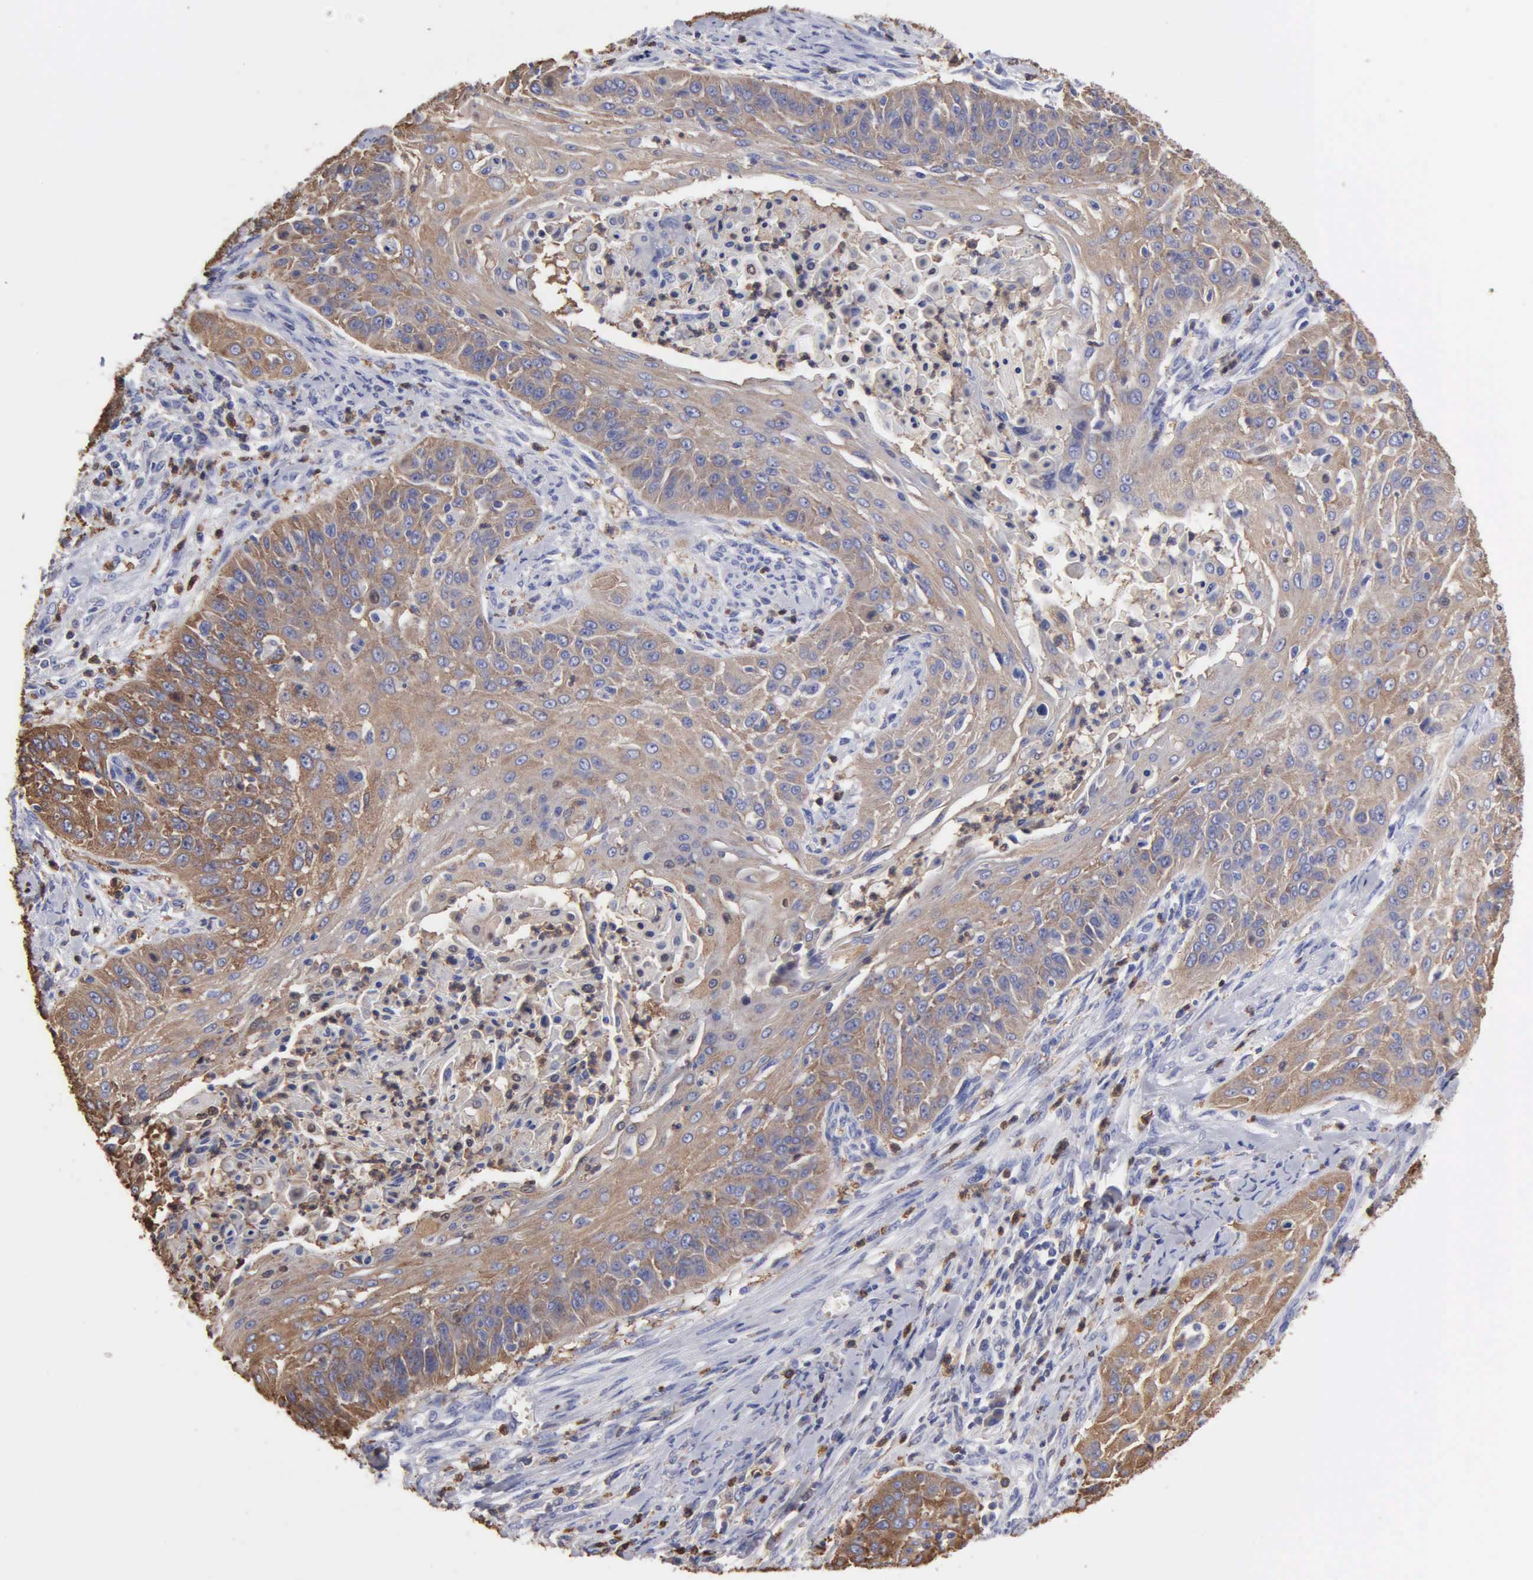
{"staining": {"intensity": "moderate", "quantity": ">75%", "location": "cytoplasmic/membranous"}, "tissue": "cervical cancer", "cell_type": "Tumor cells", "image_type": "cancer", "snomed": [{"axis": "morphology", "description": "Squamous cell carcinoma, NOS"}, {"axis": "topography", "description": "Cervix"}], "caption": "This histopathology image reveals cervical cancer stained with immunohistochemistry (IHC) to label a protein in brown. The cytoplasmic/membranous of tumor cells show moderate positivity for the protein. Nuclei are counter-stained blue.", "gene": "G6PD", "patient": {"sex": "female", "age": 64}}